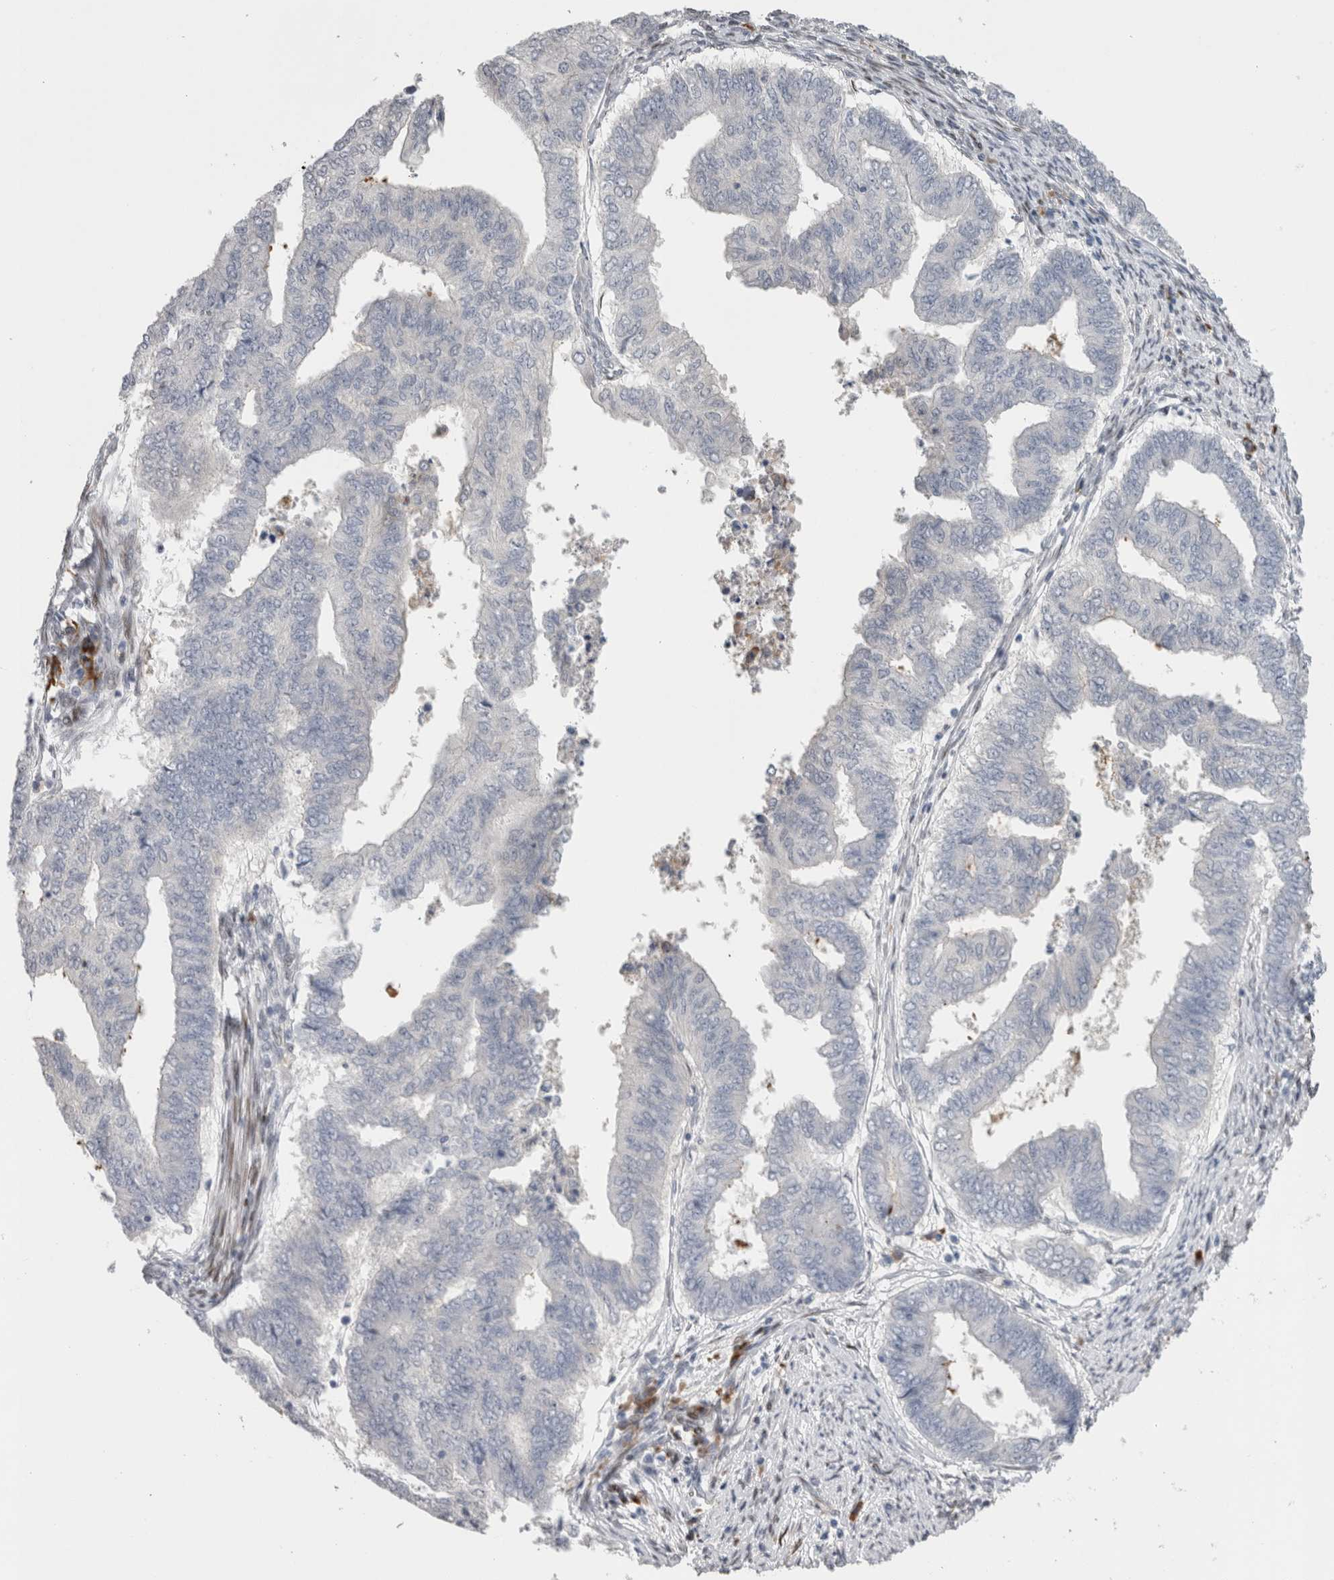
{"staining": {"intensity": "negative", "quantity": "none", "location": "none"}, "tissue": "endometrial cancer", "cell_type": "Tumor cells", "image_type": "cancer", "snomed": [{"axis": "morphology", "description": "Polyp, NOS"}, {"axis": "morphology", "description": "Adenocarcinoma, NOS"}, {"axis": "morphology", "description": "Adenoma, NOS"}, {"axis": "topography", "description": "Endometrium"}], "caption": "Immunohistochemistry (IHC) of polyp (endometrial) reveals no staining in tumor cells.", "gene": "DMTN", "patient": {"sex": "female", "age": 79}}